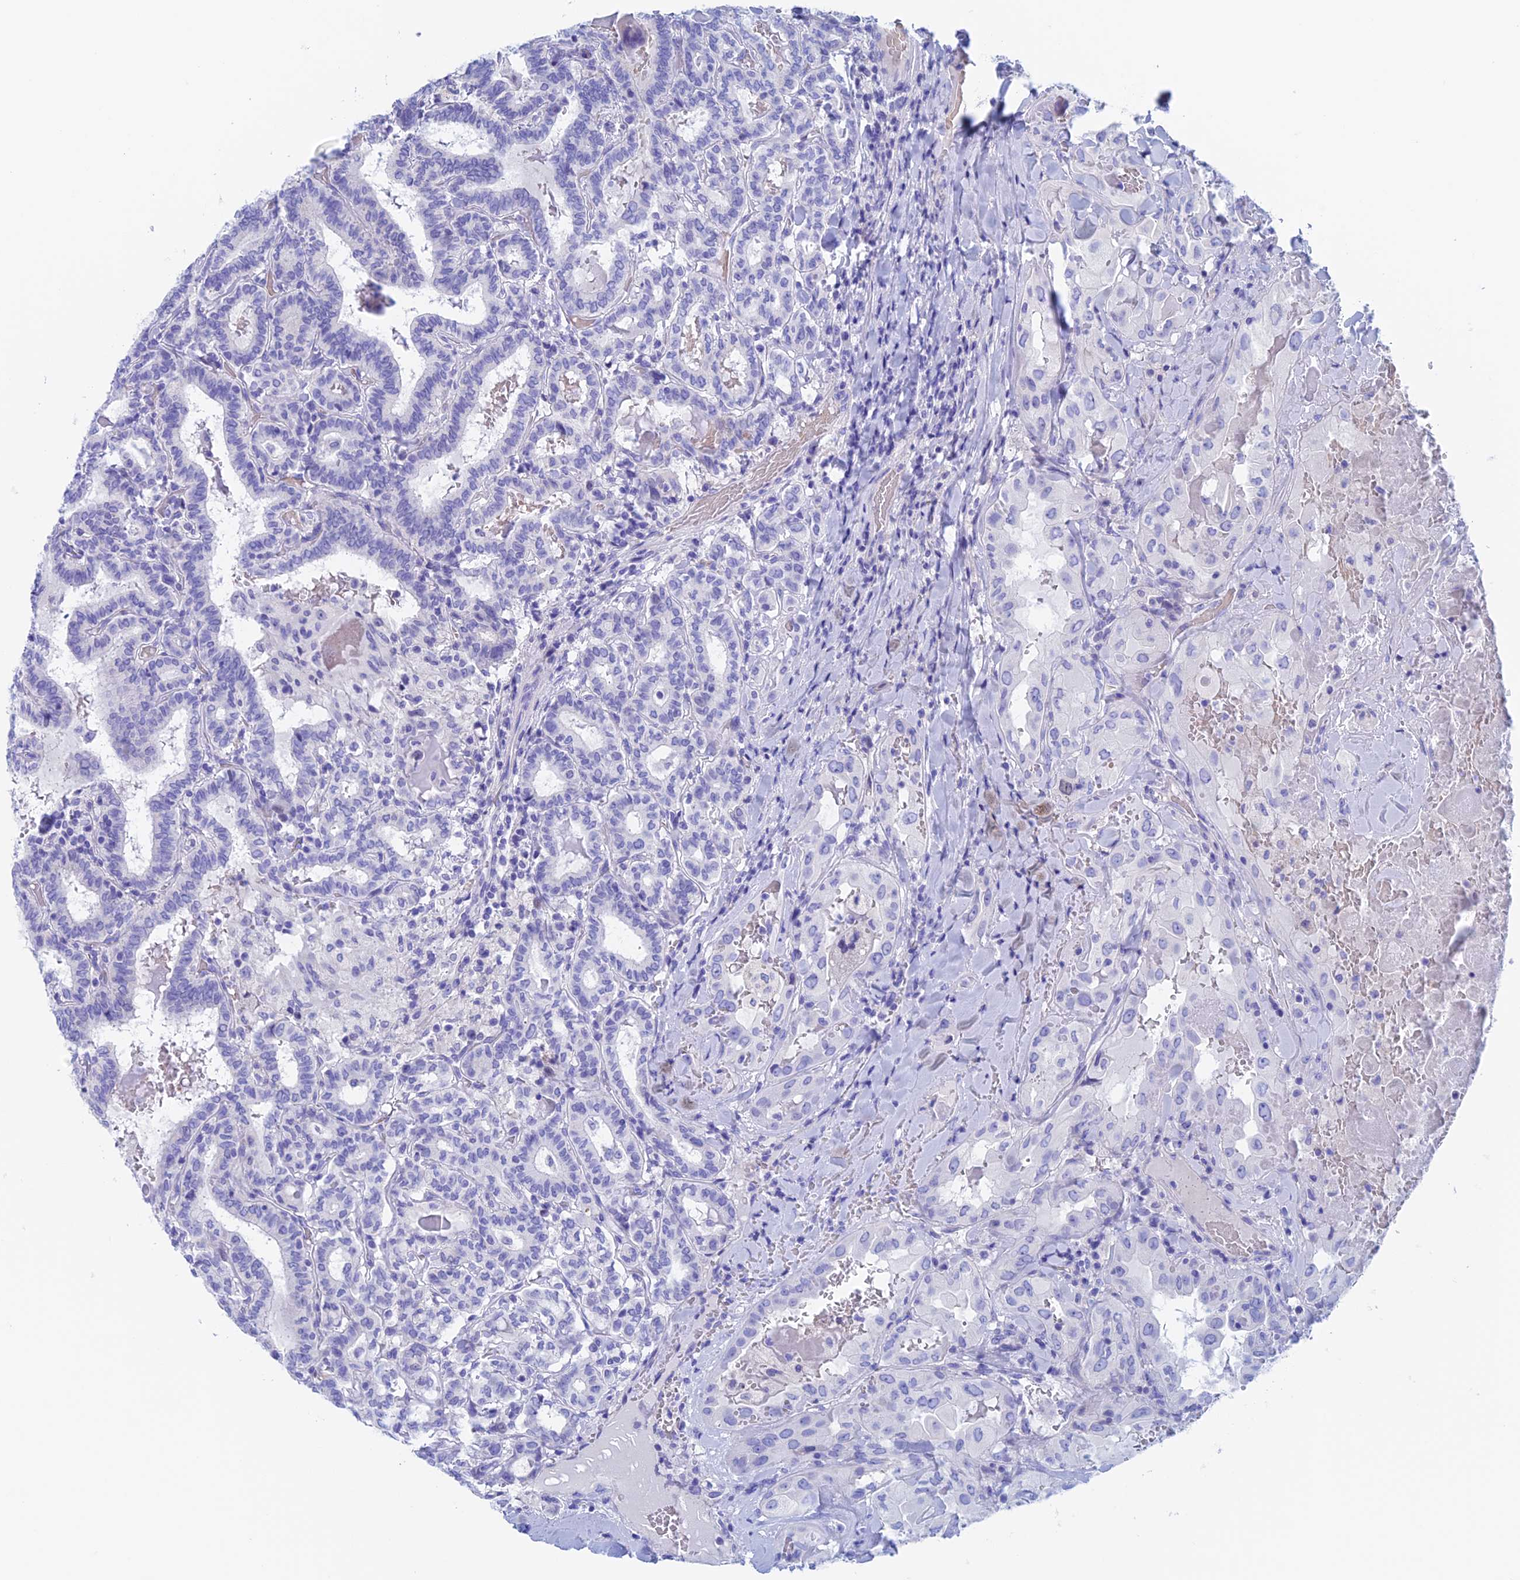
{"staining": {"intensity": "negative", "quantity": "none", "location": "none"}, "tissue": "thyroid cancer", "cell_type": "Tumor cells", "image_type": "cancer", "snomed": [{"axis": "morphology", "description": "Papillary adenocarcinoma, NOS"}, {"axis": "topography", "description": "Thyroid gland"}], "caption": "Thyroid papillary adenocarcinoma was stained to show a protein in brown. There is no significant positivity in tumor cells.", "gene": "PSMC3IP", "patient": {"sex": "female", "age": 72}}